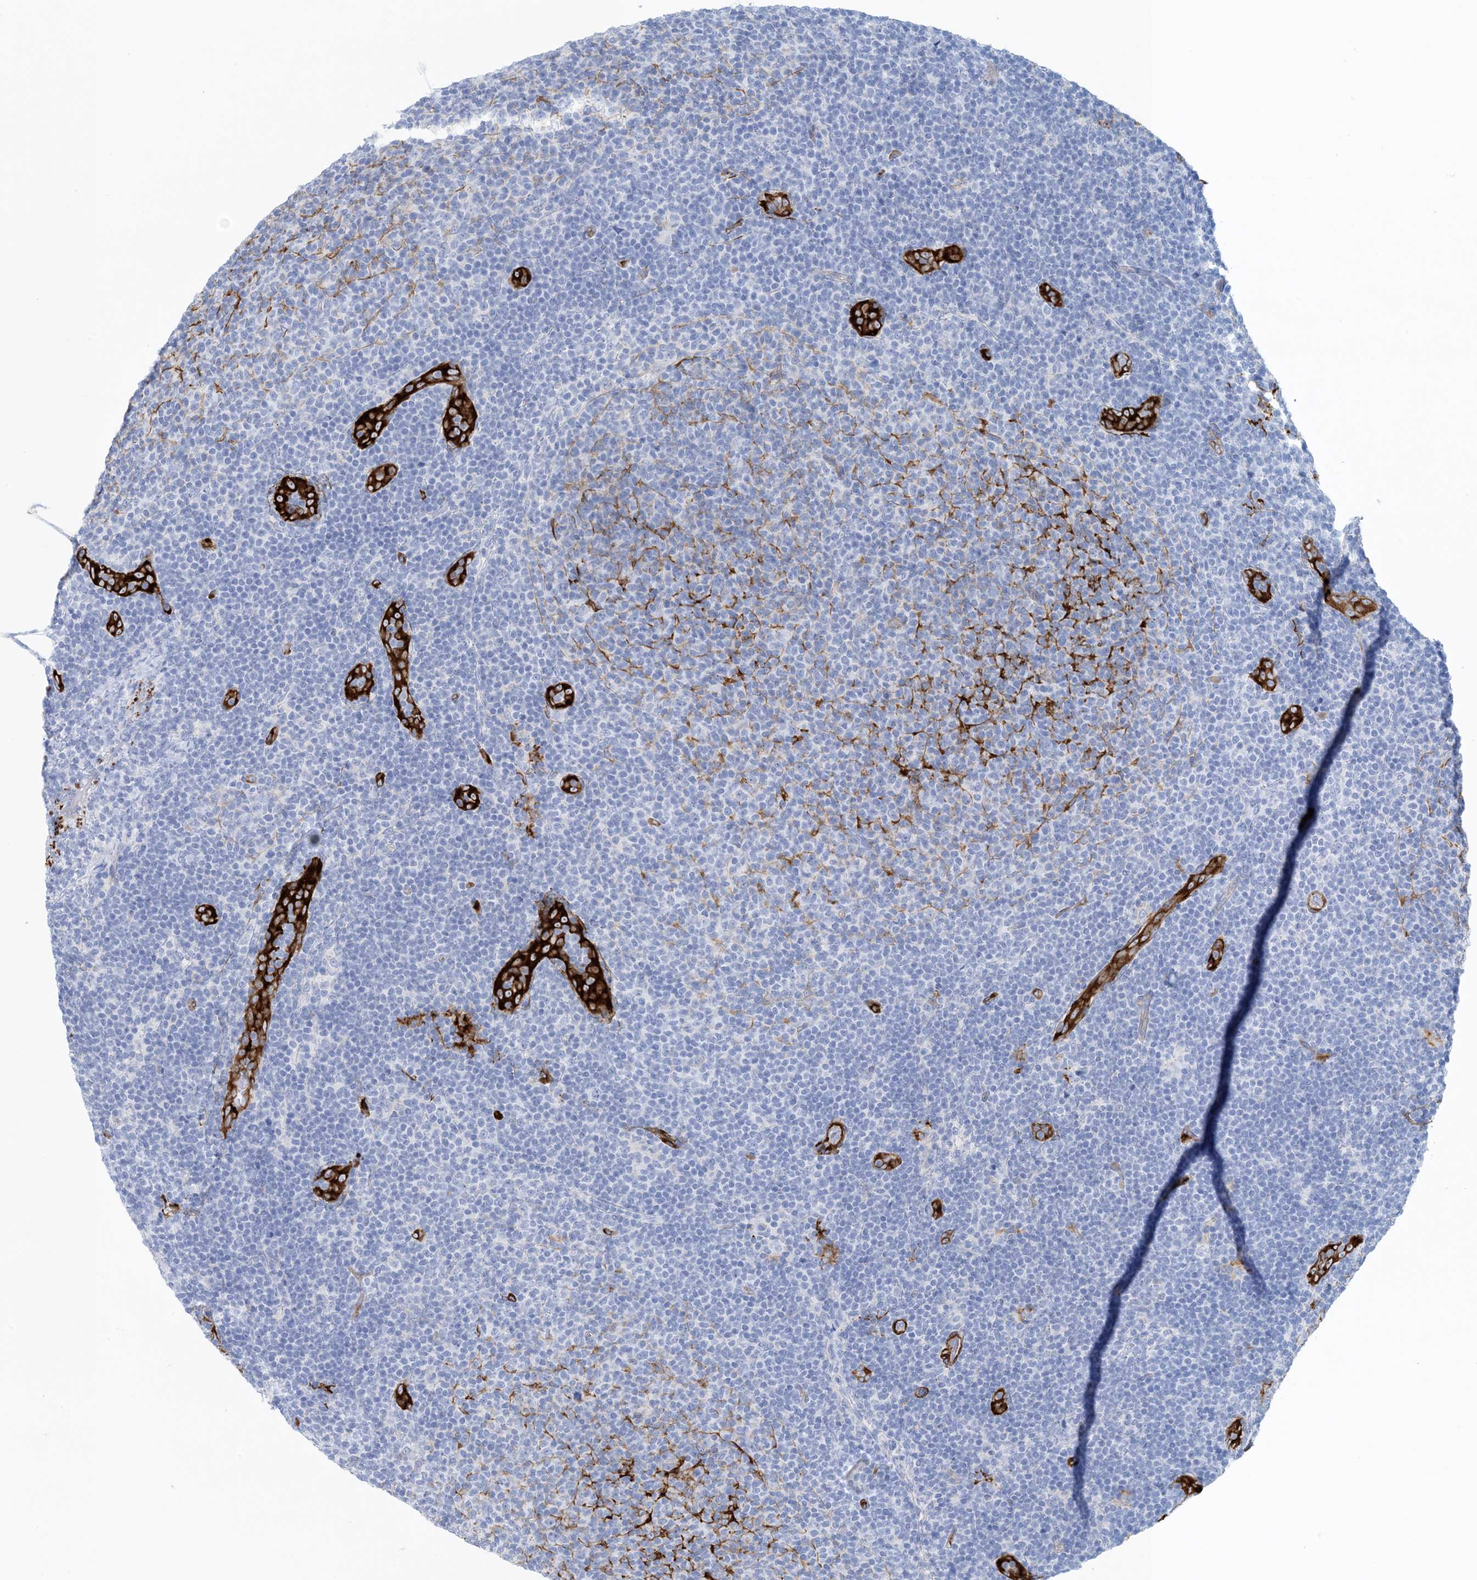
{"staining": {"intensity": "negative", "quantity": "none", "location": "none"}, "tissue": "lymphoma", "cell_type": "Tumor cells", "image_type": "cancer", "snomed": [{"axis": "morphology", "description": "Malignant lymphoma, non-Hodgkin's type, Low grade"}, {"axis": "topography", "description": "Lymph node"}], "caption": "There is no significant expression in tumor cells of lymphoma.", "gene": "SHANK1", "patient": {"sex": "male", "age": 66}}